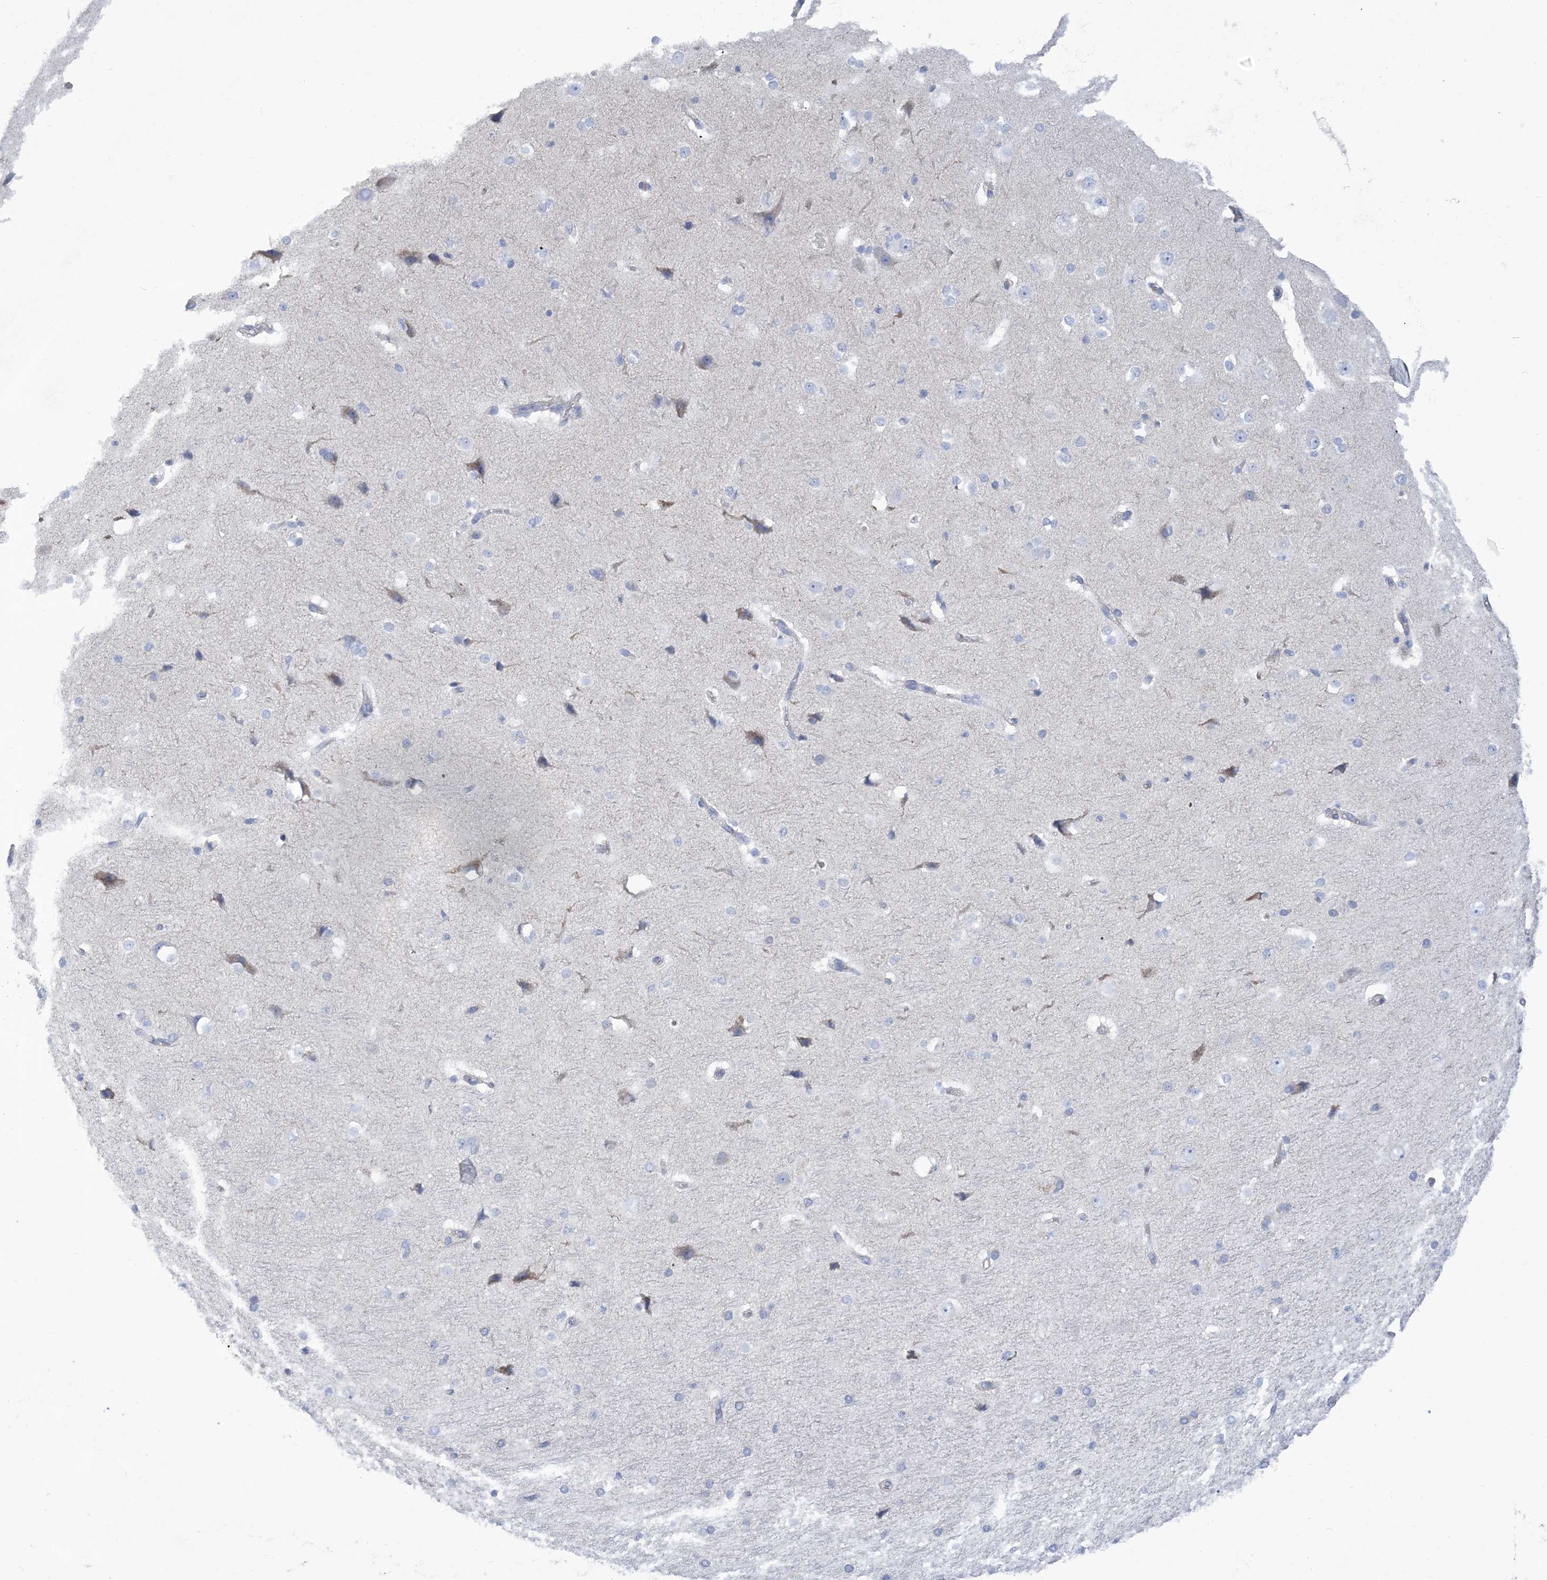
{"staining": {"intensity": "negative", "quantity": "none", "location": "none"}, "tissue": "cerebral cortex", "cell_type": "Endothelial cells", "image_type": "normal", "snomed": [{"axis": "morphology", "description": "Normal tissue, NOS"}, {"axis": "morphology", "description": "Developmental malformation"}, {"axis": "topography", "description": "Cerebral cortex"}], "caption": "Immunohistochemistry (IHC) of benign human cerebral cortex demonstrates no staining in endothelial cells. (DAB (3,3'-diaminobenzidine) IHC with hematoxylin counter stain).", "gene": "MTHFD2L", "patient": {"sex": "female", "age": 30}}